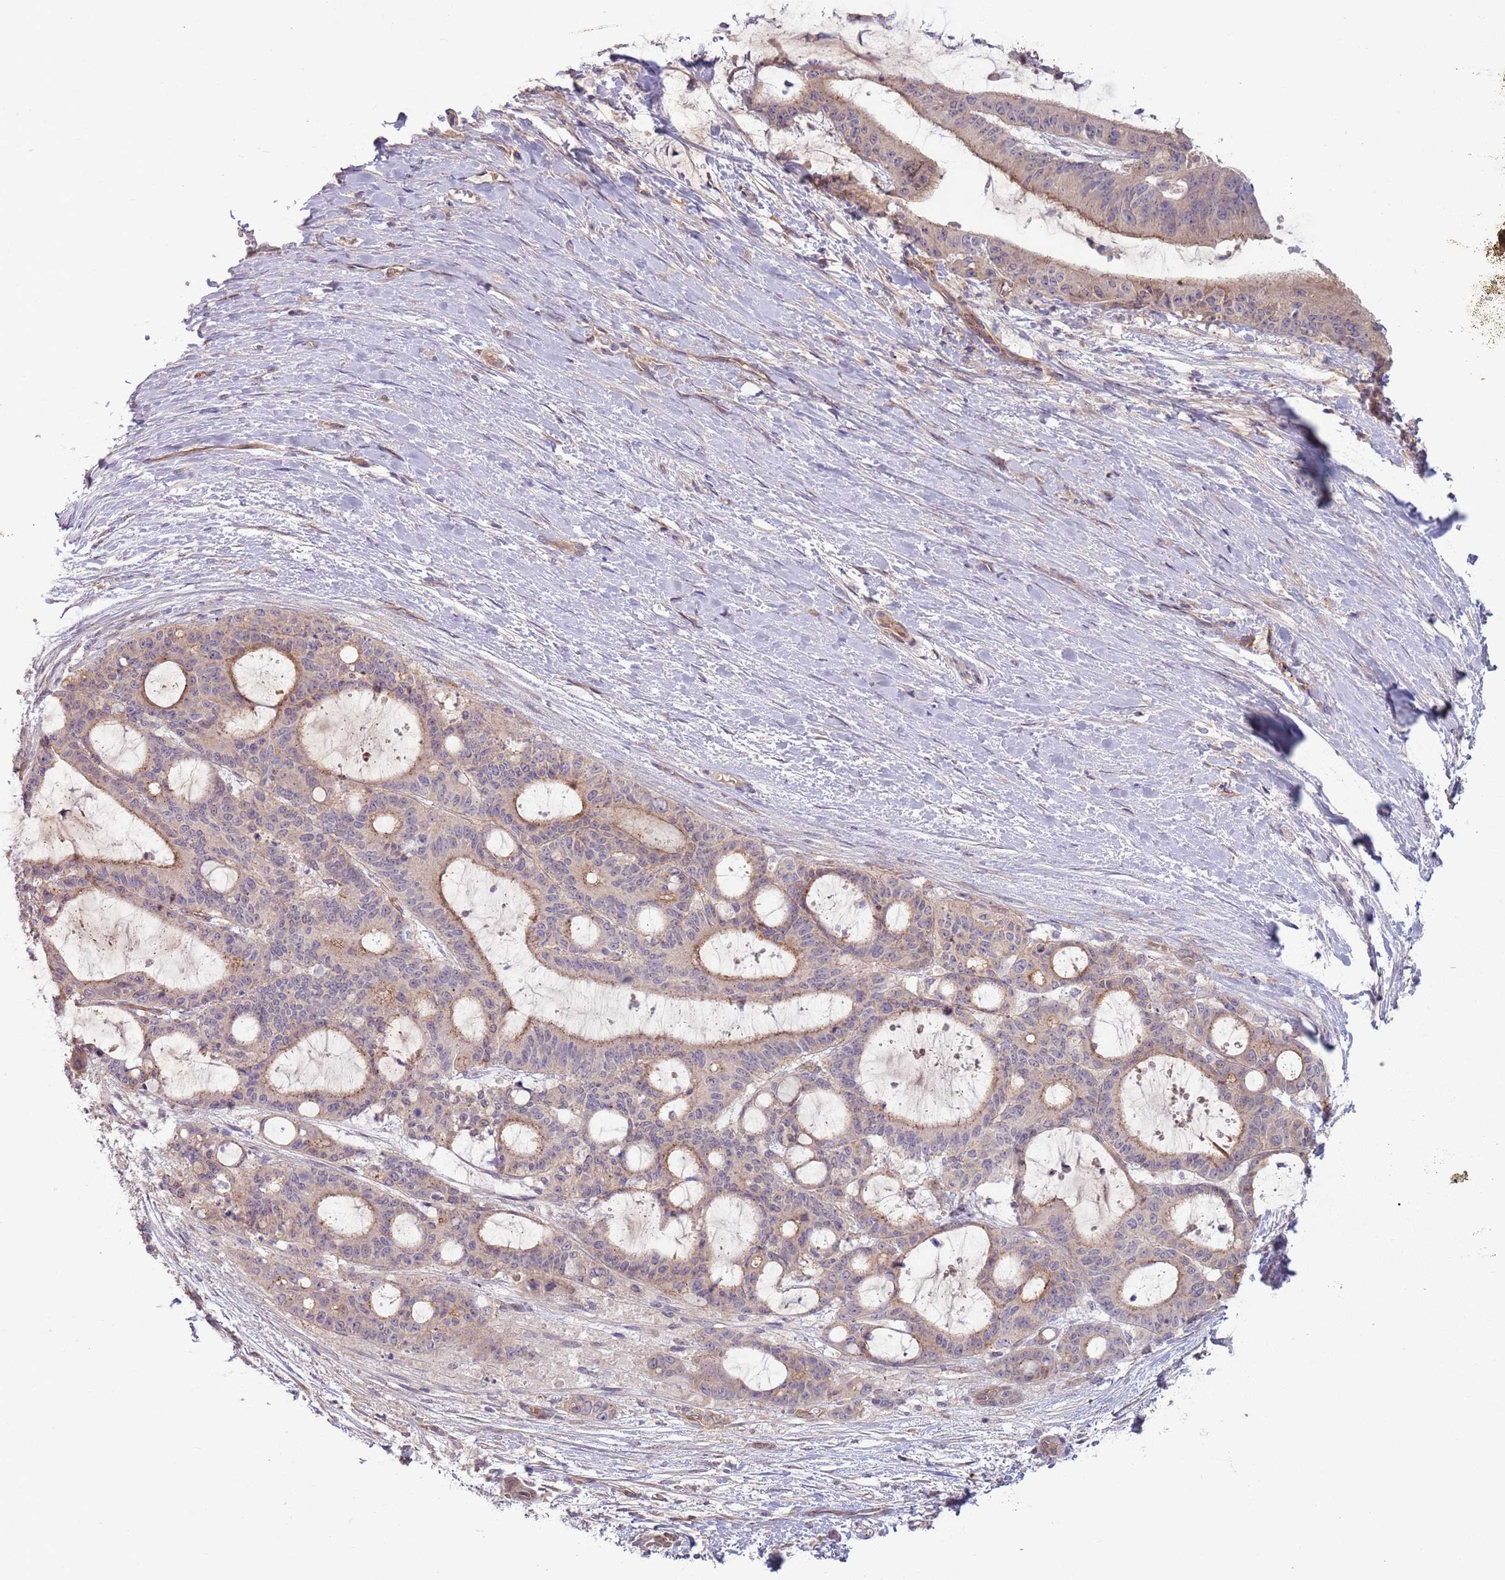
{"staining": {"intensity": "weak", "quantity": "<25%", "location": "cytoplasmic/membranous"}, "tissue": "liver cancer", "cell_type": "Tumor cells", "image_type": "cancer", "snomed": [{"axis": "morphology", "description": "Normal tissue, NOS"}, {"axis": "morphology", "description": "Cholangiocarcinoma"}, {"axis": "topography", "description": "Liver"}, {"axis": "topography", "description": "Peripheral nerve tissue"}], "caption": "This photomicrograph is of cholangiocarcinoma (liver) stained with immunohistochemistry to label a protein in brown with the nuclei are counter-stained blue. There is no positivity in tumor cells.", "gene": "SAV1", "patient": {"sex": "female", "age": 73}}